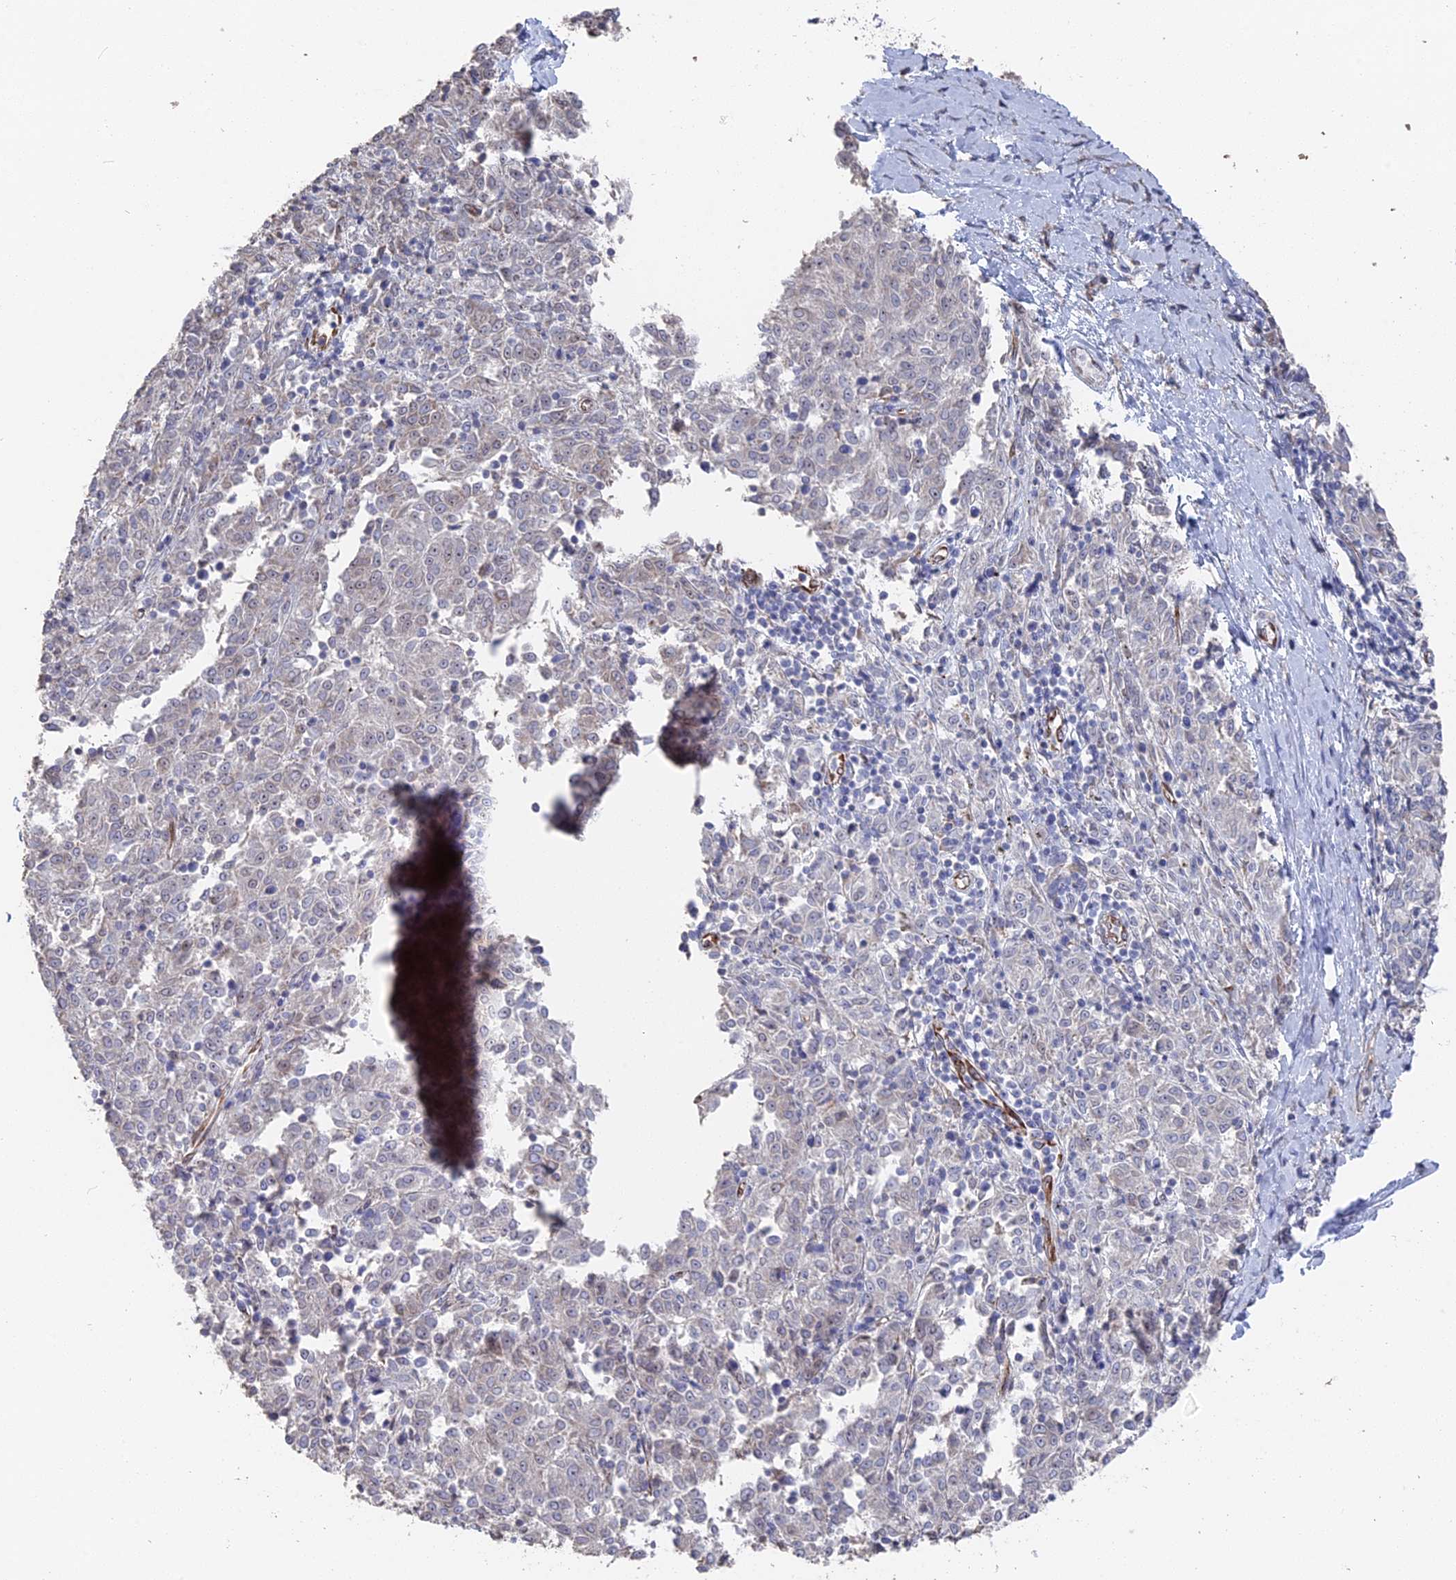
{"staining": {"intensity": "weak", "quantity": "25%-75%", "location": "cytoplasmic/membranous"}, "tissue": "melanoma", "cell_type": "Tumor cells", "image_type": "cancer", "snomed": [{"axis": "morphology", "description": "Malignant melanoma, NOS"}, {"axis": "topography", "description": "Skin"}], "caption": "The histopathology image displays immunohistochemical staining of melanoma. There is weak cytoplasmic/membranous staining is identified in approximately 25%-75% of tumor cells.", "gene": "SEMG2", "patient": {"sex": "female", "age": 72}}